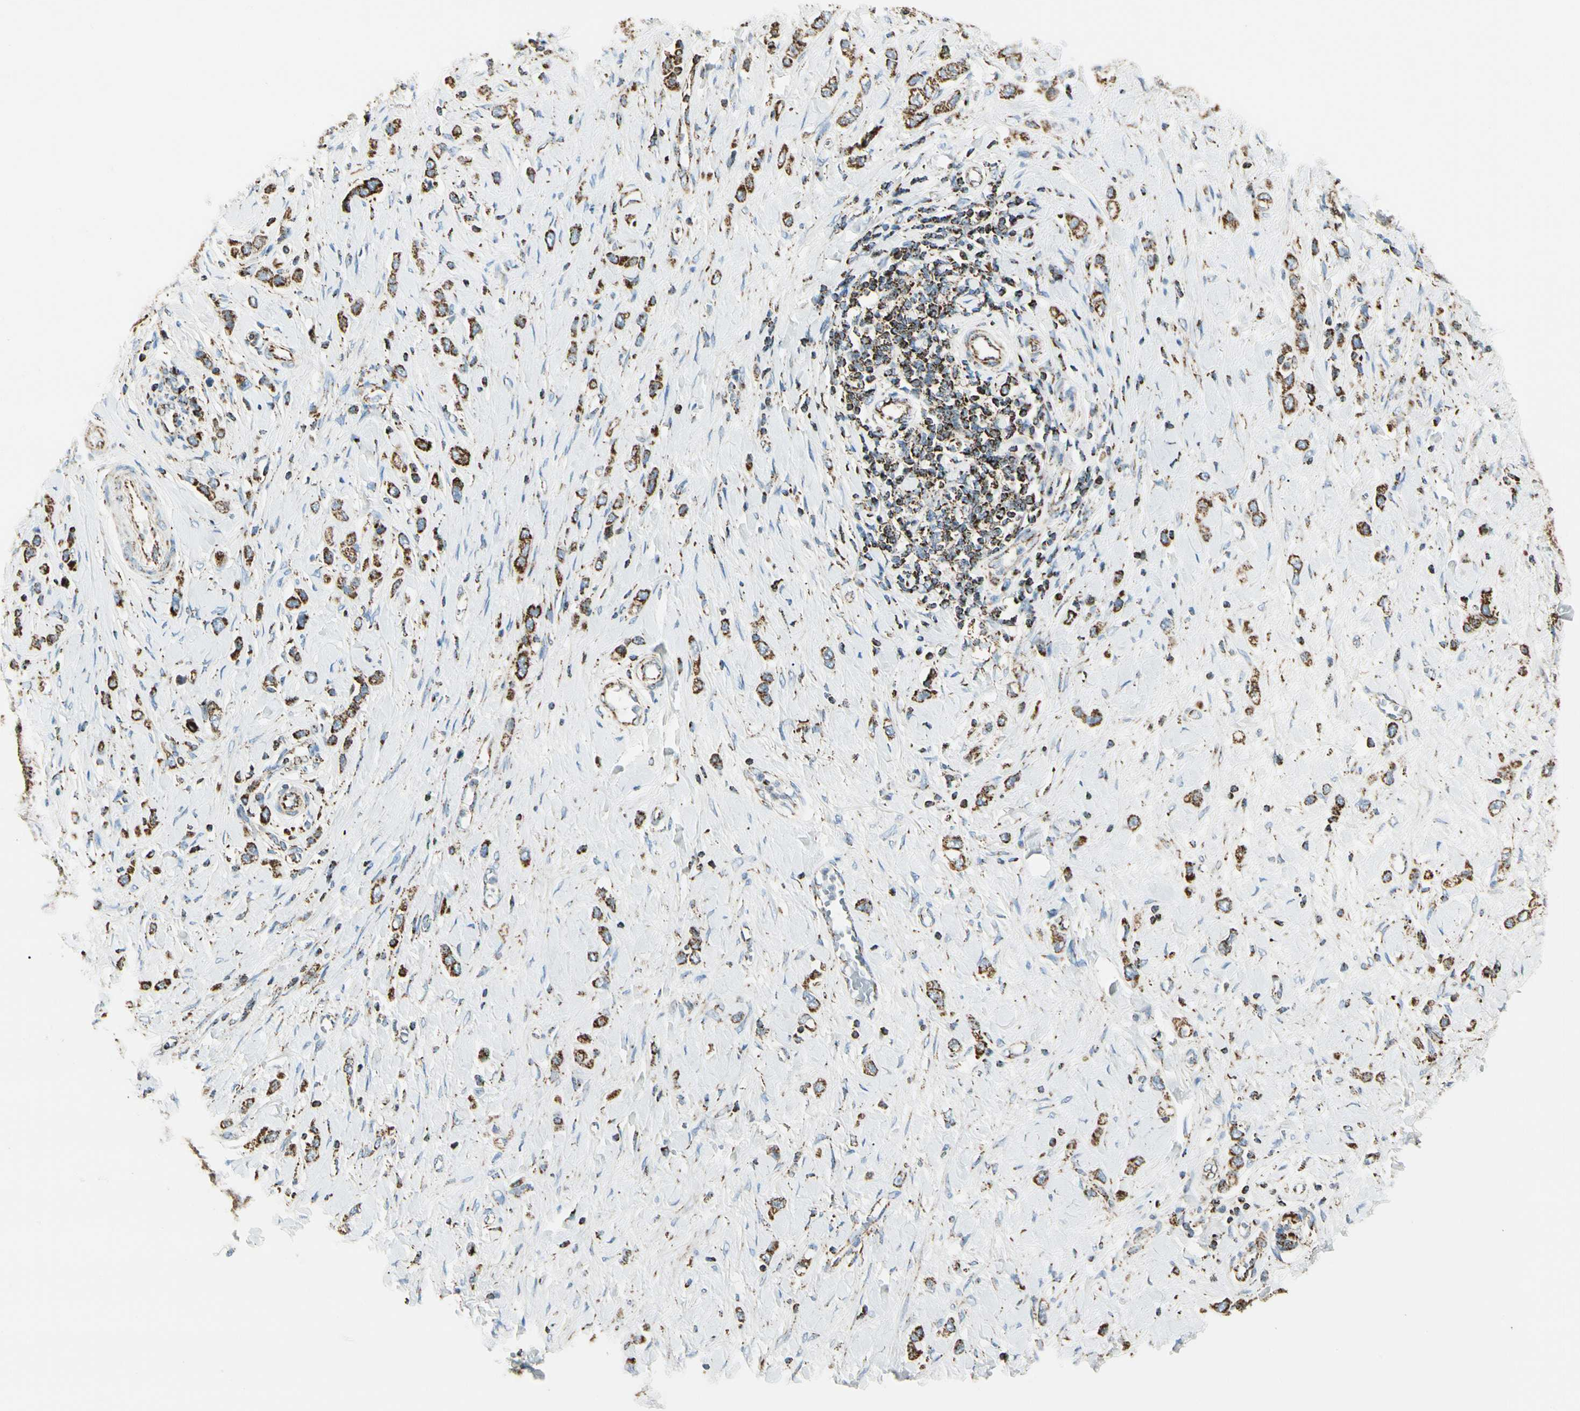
{"staining": {"intensity": "strong", "quantity": ">75%", "location": "cytoplasmic/membranous"}, "tissue": "stomach cancer", "cell_type": "Tumor cells", "image_type": "cancer", "snomed": [{"axis": "morphology", "description": "Normal tissue, NOS"}, {"axis": "morphology", "description": "Adenocarcinoma, NOS"}, {"axis": "topography", "description": "Stomach, upper"}, {"axis": "topography", "description": "Stomach"}], "caption": "Protein analysis of stomach cancer tissue exhibits strong cytoplasmic/membranous staining in about >75% of tumor cells. The staining was performed using DAB (3,3'-diaminobenzidine), with brown indicating positive protein expression. Nuclei are stained blue with hematoxylin.", "gene": "ME2", "patient": {"sex": "female", "age": 65}}